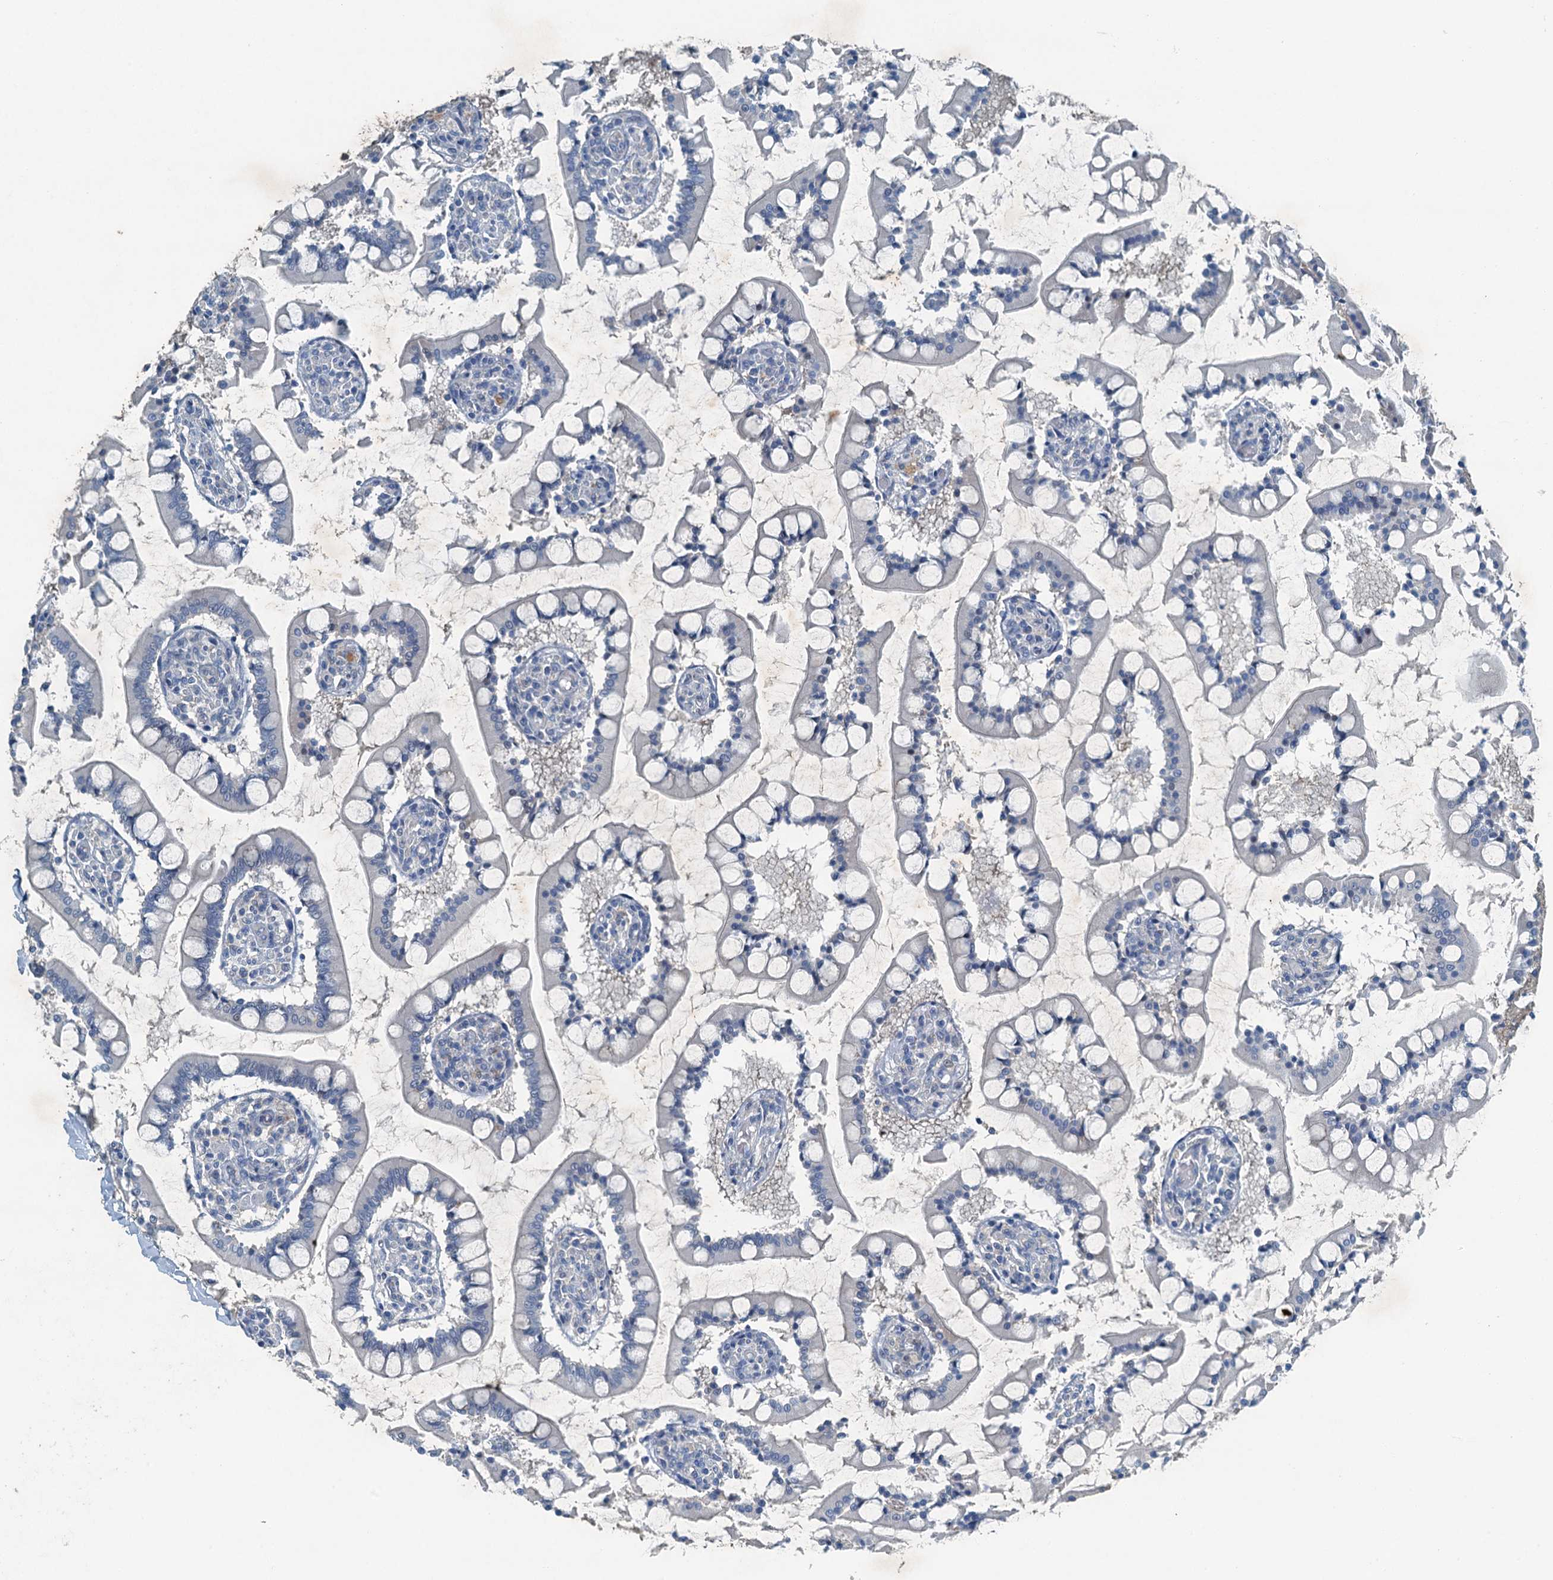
{"staining": {"intensity": "negative", "quantity": "none", "location": "none"}, "tissue": "small intestine", "cell_type": "Glandular cells", "image_type": "normal", "snomed": [{"axis": "morphology", "description": "Normal tissue, NOS"}, {"axis": "topography", "description": "Small intestine"}], "caption": "The immunohistochemistry micrograph has no significant expression in glandular cells of small intestine. Nuclei are stained in blue.", "gene": "CBLIF", "patient": {"sex": "male", "age": 52}}